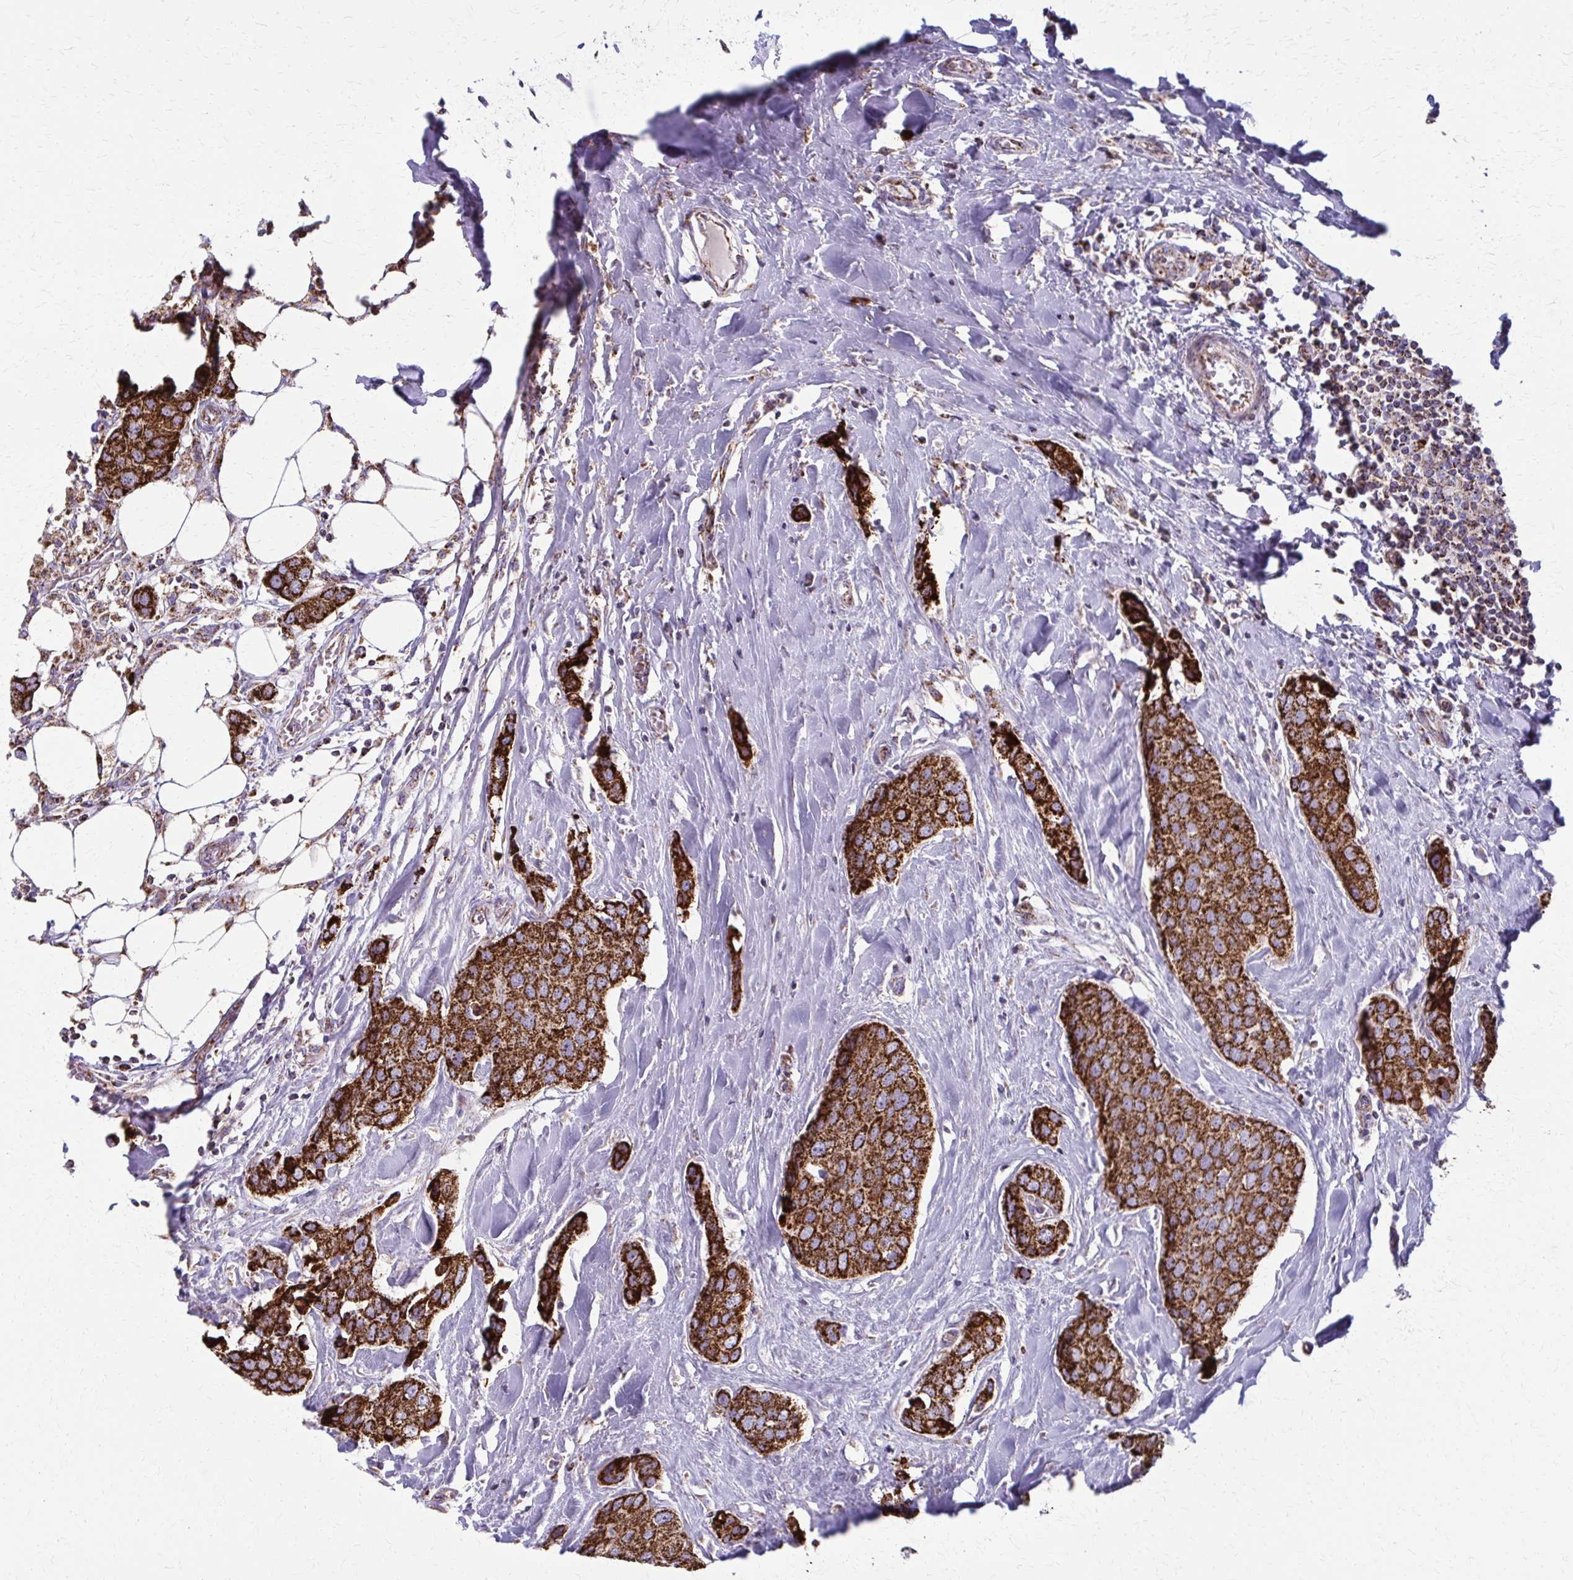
{"staining": {"intensity": "strong", "quantity": ">75%", "location": "cytoplasmic/membranous"}, "tissue": "breast cancer", "cell_type": "Tumor cells", "image_type": "cancer", "snomed": [{"axis": "morphology", "description": "Duct carcinoma"}, {"axis": "topography", "description": "Breast"}], "caption": "IHC photomicrograph of human breast cancer (intraductal carcinoma) stained for a protein (brown), which demonstrates high levels of strong cytoplasmic/membranous staining in about >75% of tumor cells.", "gene": "TVP23A", "patient": {"sex": "female", "age": 80}}